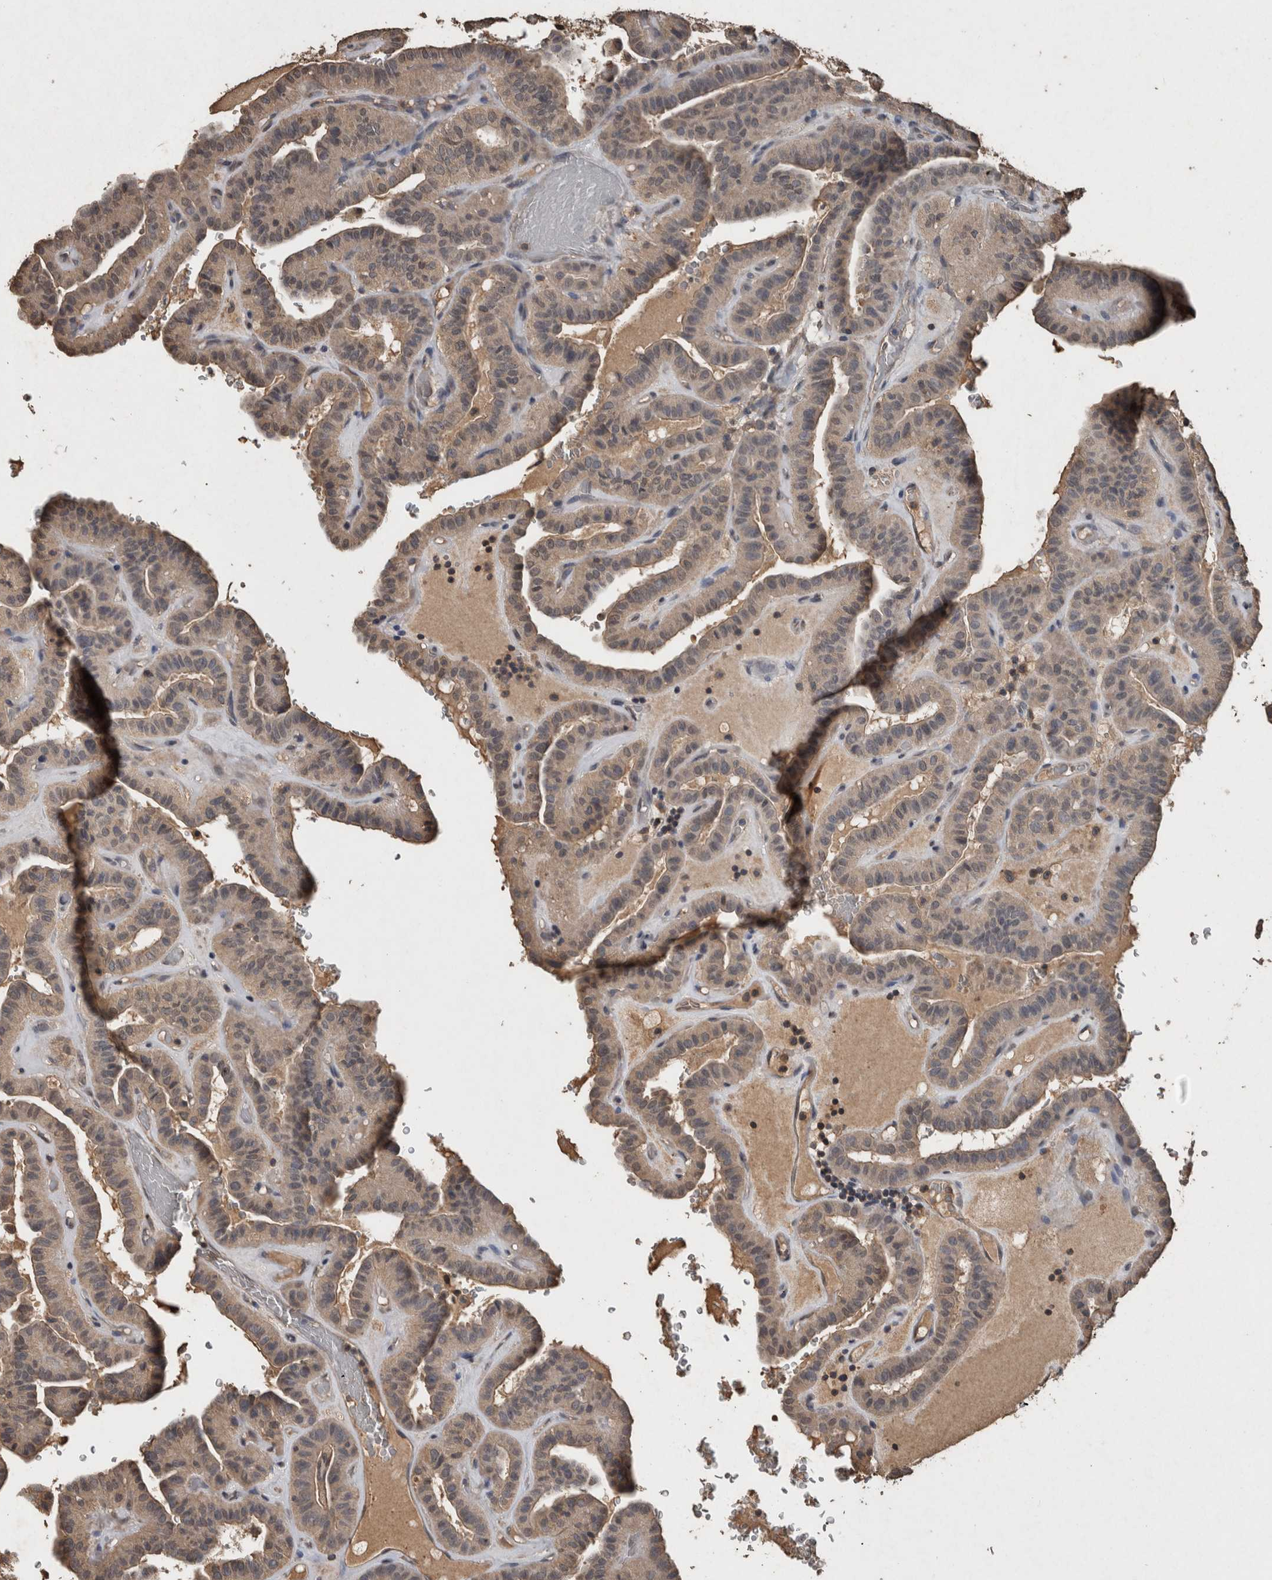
{"staining": {"intensity": "weak", "quantity": ">75%", "location": "cytoplasmic/membranous"}, "tissue": "thyroid cancer", "cell_type": "Tumor cells", "image_type": "cancer", "snomed": [{"axis": "morphology", "description": "Papillary adenocarcinoma, NOS"}, {"axis": "topography", "description": "Thyroid gland"}], "caption": "Thyroid cancer (papillary adenocarcinoma) stained with DAB immunohistochemistry reveals low levels of weak cytoplasmic/membranous staining in about >75% of tumor cells.", "gene": "FGFRL1", "patient": {"sex": "male", "age": 77}}